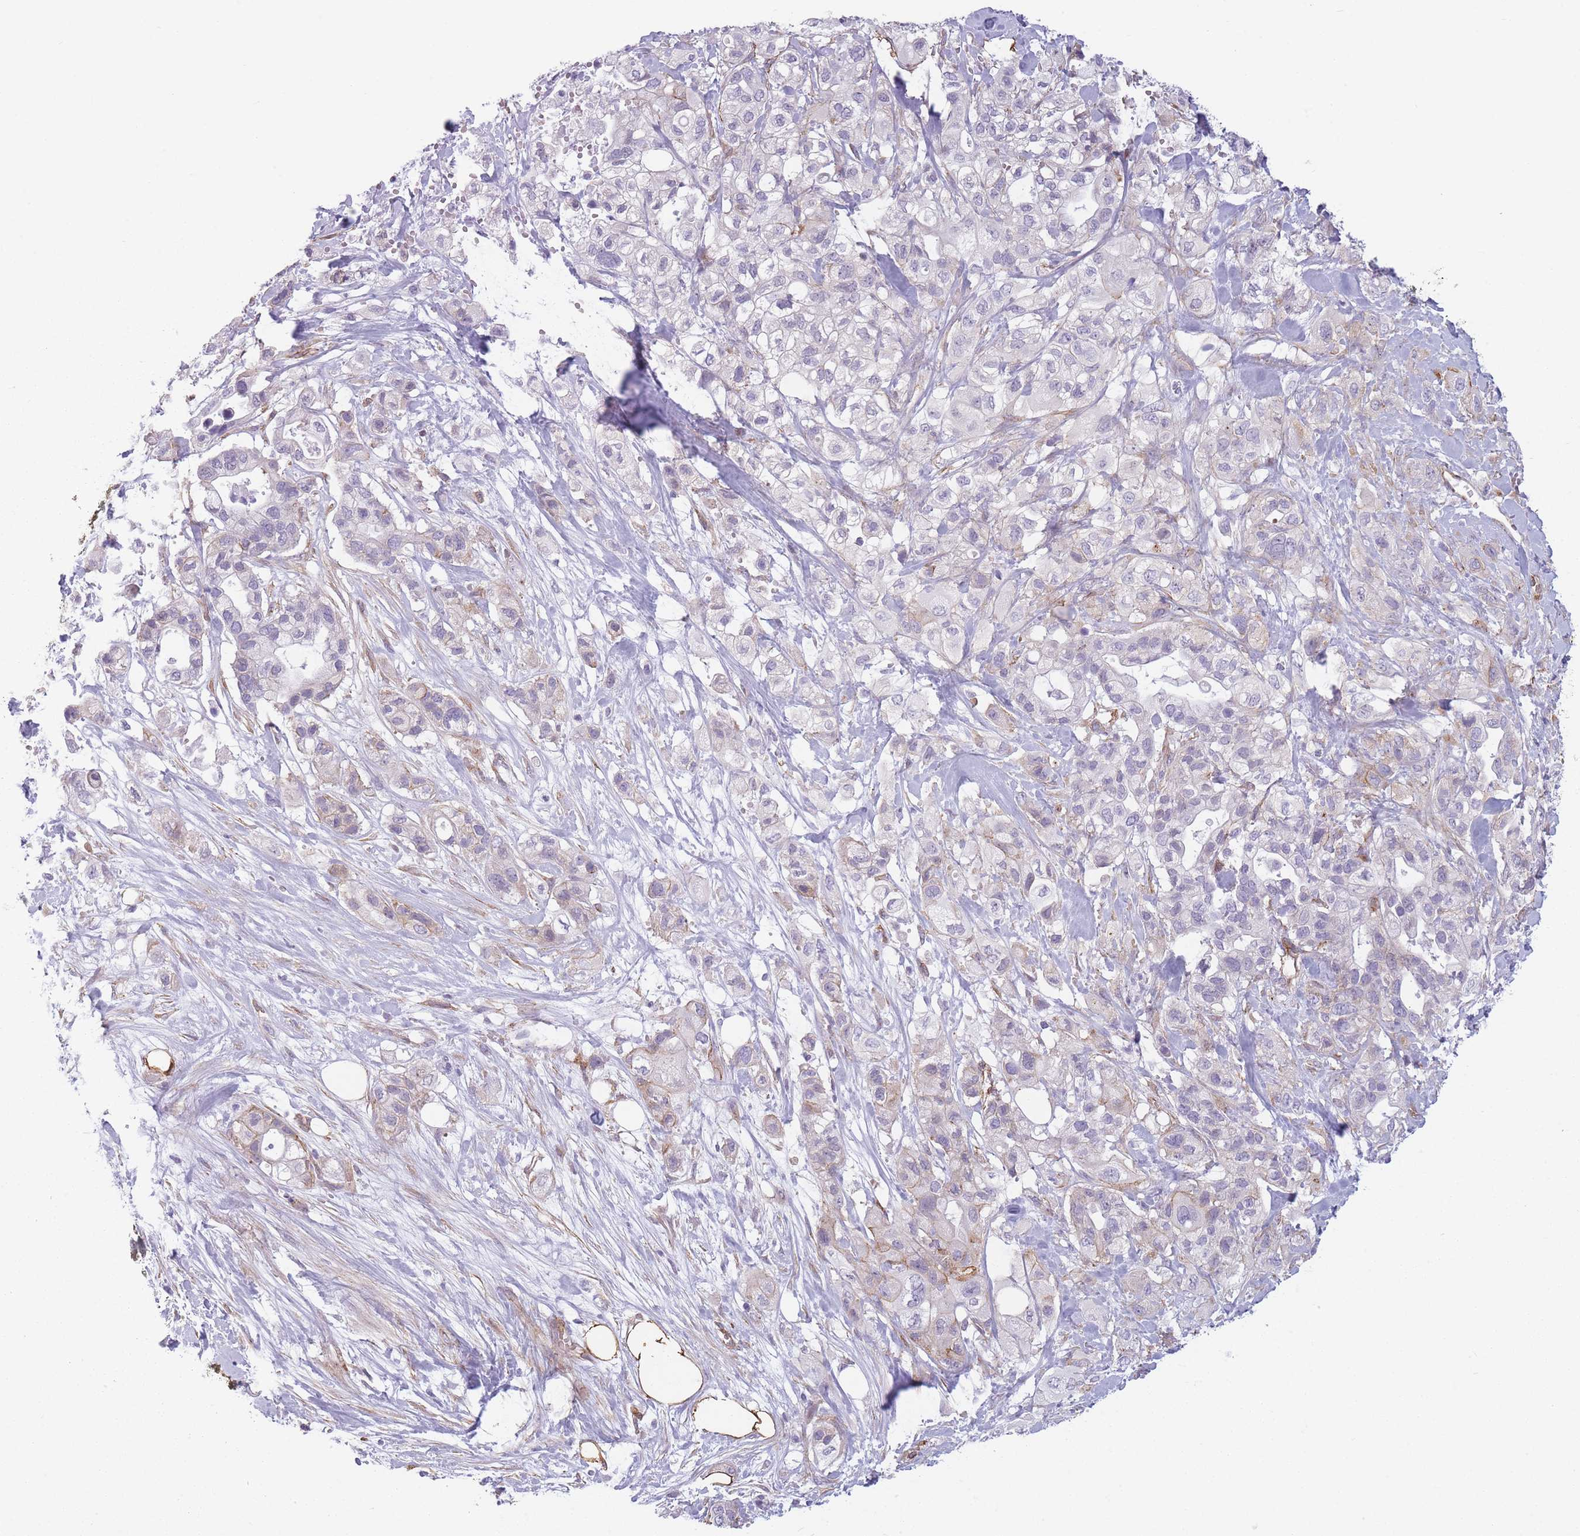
{"staining": {"intensity": "negative", "quantity": "none", "location": "none"}, "tissue": "pancreatic cancer", "cell_type": "Tumor cells", "image_type": "cancer", "snomed": [{"axis": "morphology", "description": "Adenocarcinoma, NOS"}, {"axis": "topography", "description": "Pancreas"}], "caption": "This is an immunohistochemistry (IHC) image of pancreatic cancer (adenocarcinoma). There is no positivity in tumor cells.", "gene": "OR6B3", "patient": {"sex": "male", "age": 44}}